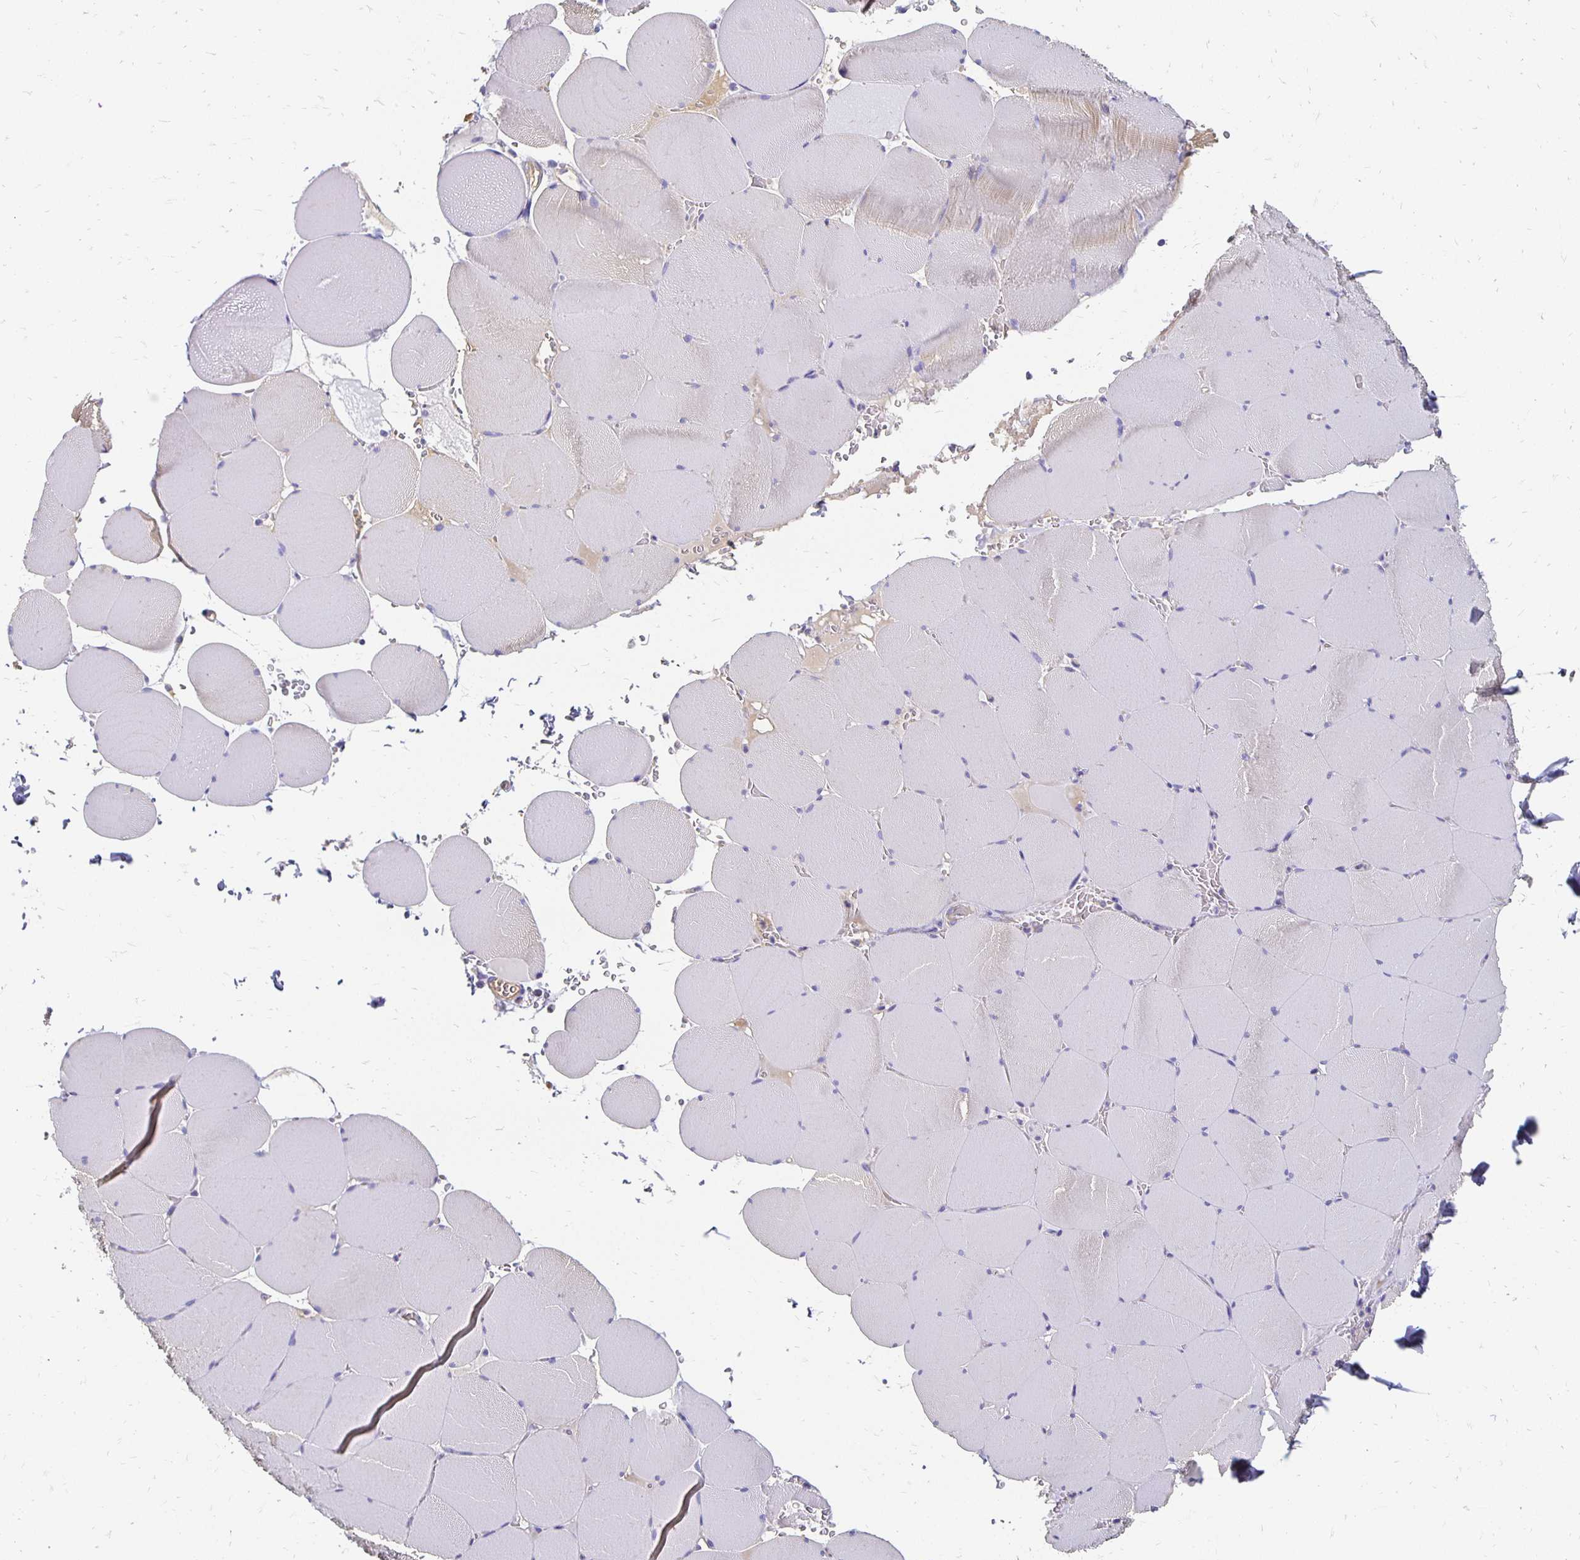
{"staining": {"intensity": "negative", "quantity": "none", "location": "none"}, "tissue": "skeletal muscle", "cell_type": "Myocytes", "image_type": "normal", "snomed": [{"axis": "morphology", "description": "Normal tissue, NOS"}, {"axis": "topography", "description": "Skeletal muscle"}, {"axis": "topography", "description": "Head-Neck"}], "caption": "Myocytes show no significant protein staining in benign skeletal muscle. (Stains: DAB immunohistochemistry with hematoxylin counter stain, Microscopy: brightfield microscopy at high magnification).", "gene": "APOB", "patient": {"sex": "male", "age": 66}}